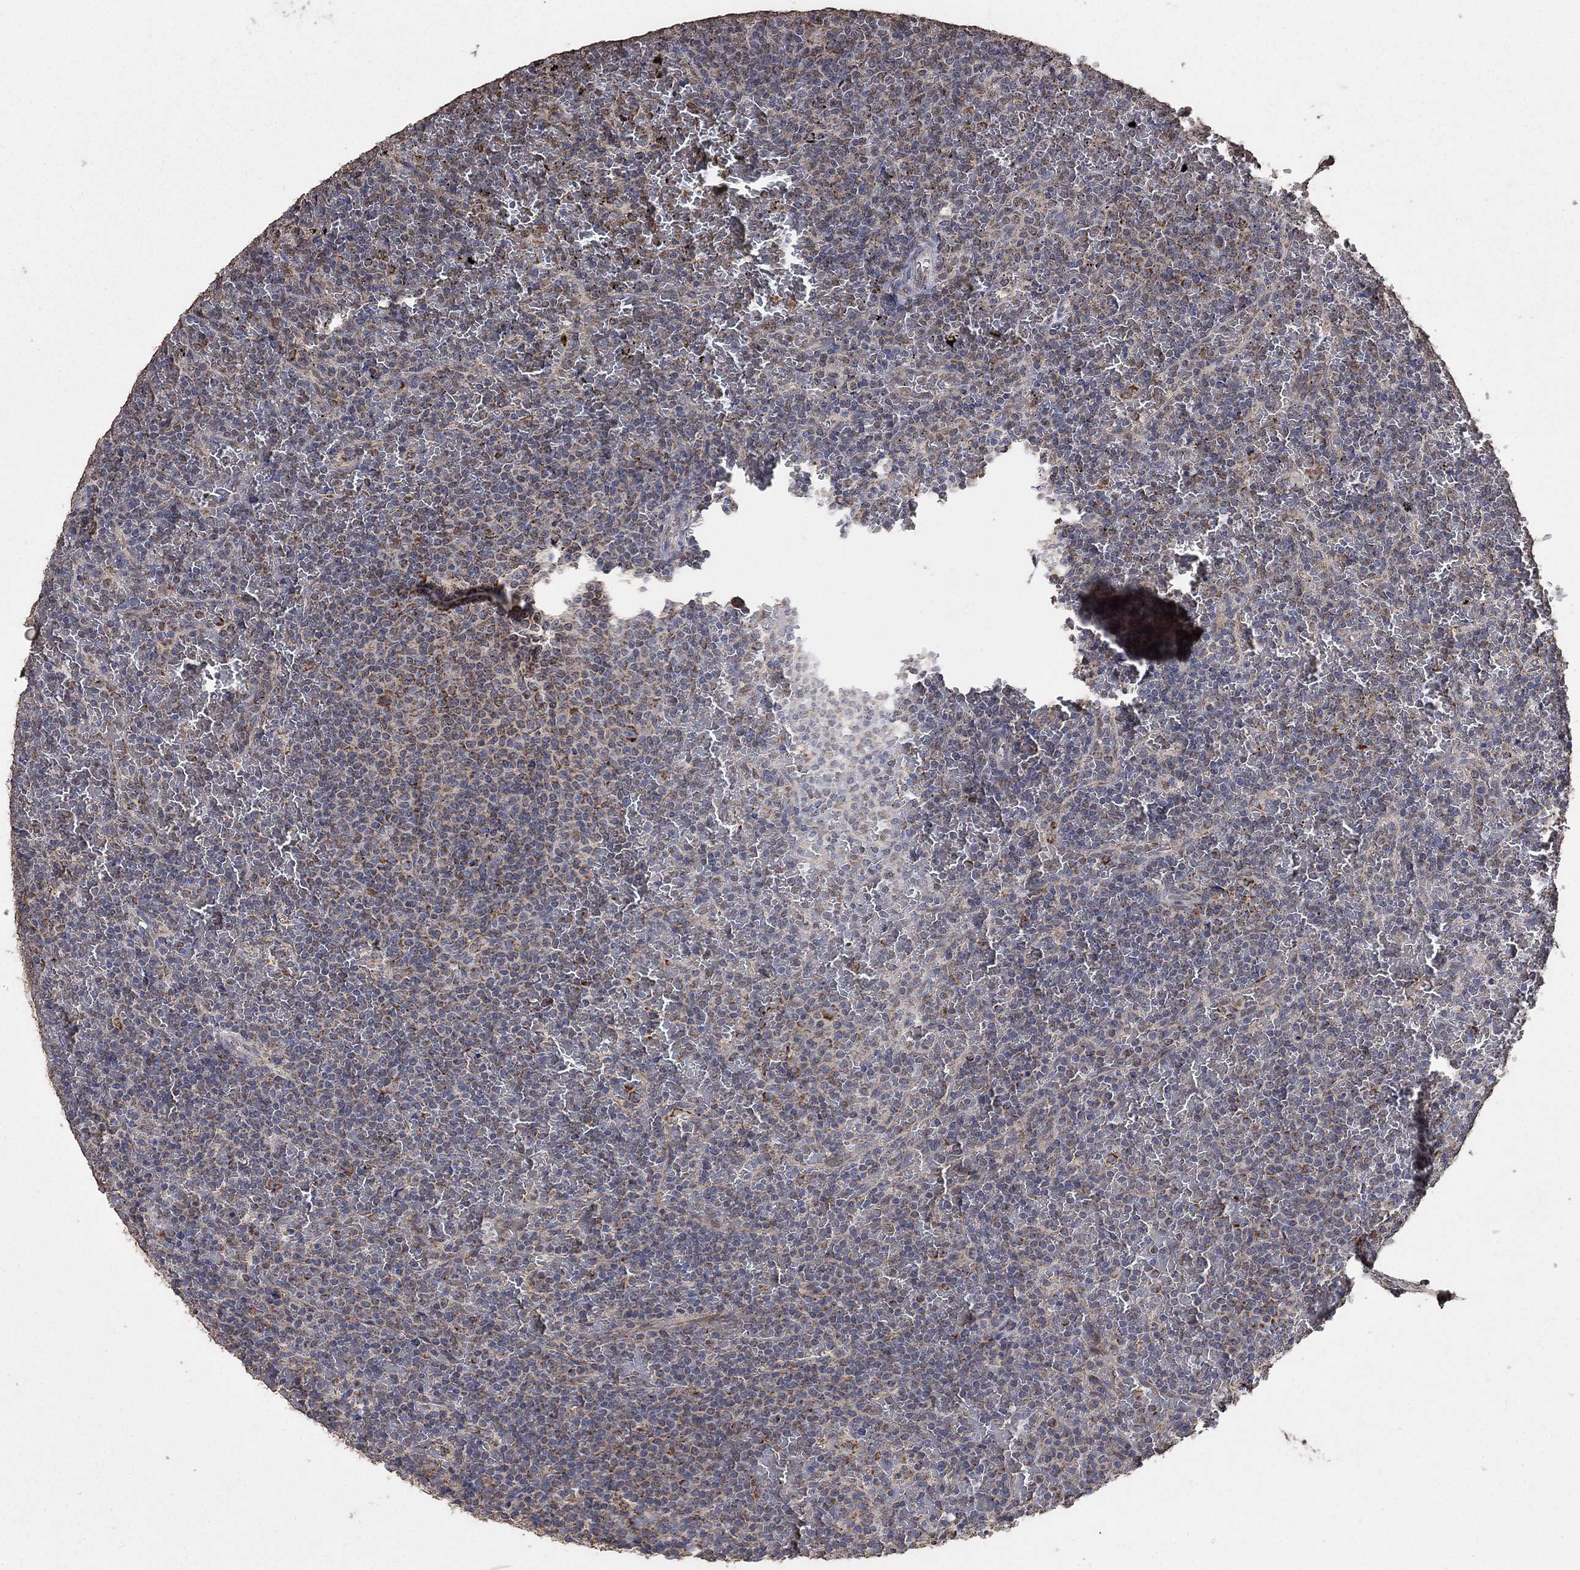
{"staining": {"intensity": "weak", "quantity": ">75%", "location": "cytoplasmic/membranous"}, "tissue": "lymphoma", "cell_type": "Tumor cells", "image_type": "cancer", "snomed": [{"axis": "morphology", "description": "Malignant lymphoma, non-Hodgkin's type, Low grade"}, {"axis": "topography", "description": "Spleen"}], "caption": "Immunohistochemistry of human low-grade malignant lymphoma, non-Hodgkin's type shows low levels of weak cytoplasmic/membranous expression in approximately >75% of tumor cells. The staining was performed using DAB (3,3'-diaminobenzidine) to visualize the protein expression in brown, while the nuclei were stained in blue with hematoxylin (Magnification: 20x).", "gene": "MRPS24", "patient": {"sex": "female", "age": 77}}